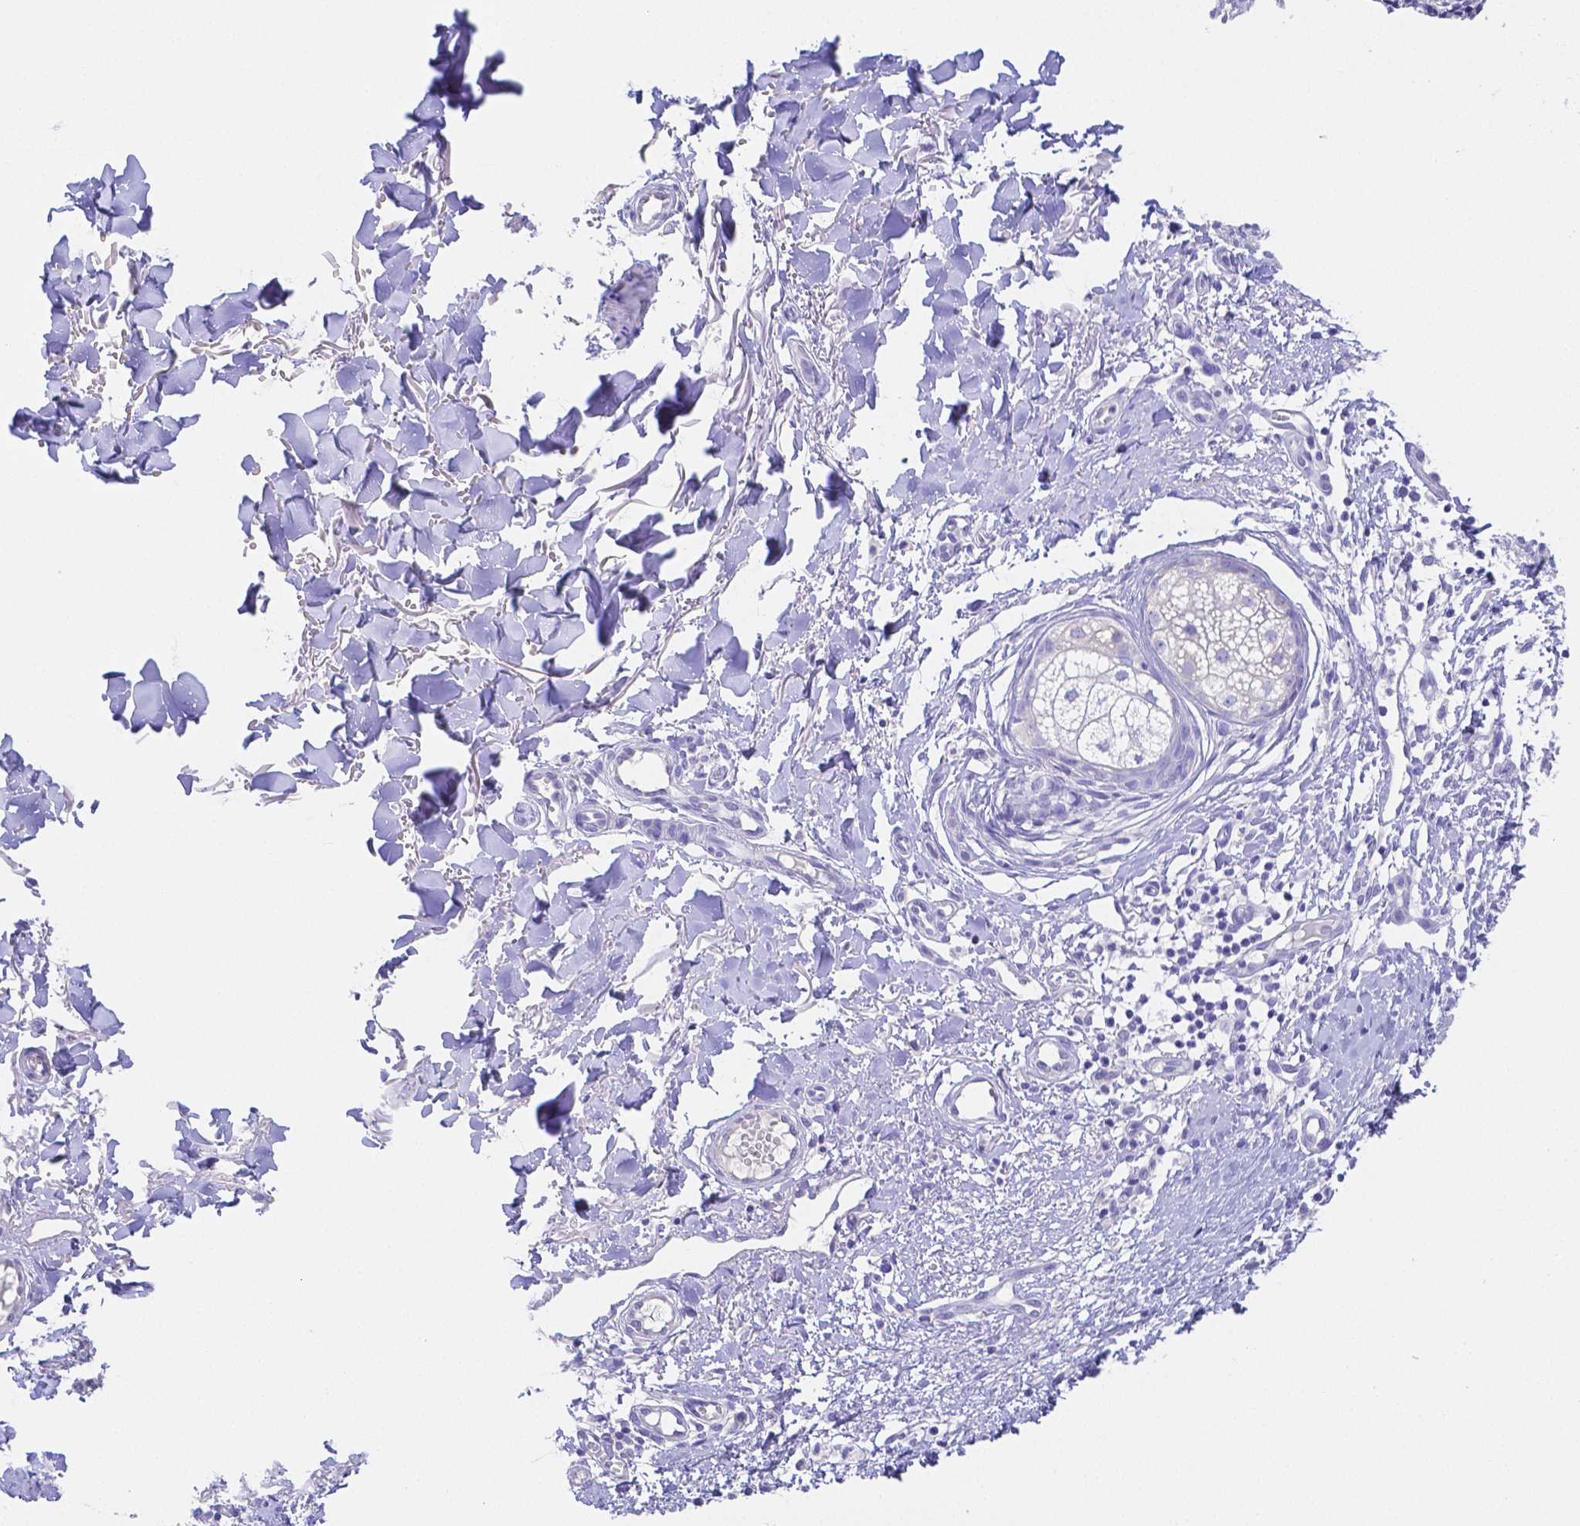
{"staining": {"intensity": "negative", "quantity": "none", "location": "none"}, "tissue": "skin cancer", "cell_type": "Tumor cells", "image_type": "cancer", "snomed": [{"axis": "morphology", "description": "Basal cell carcinoma"}, {"axis": "topography", "description": "Skin"}], "caption": "A high-resolution image shows IHC staining of skin basal cell carcinoma, which reveals no significant positivity in tumor cells.", "gene": "ZG16B", "patient": {"sex": "male", "age": 68}}